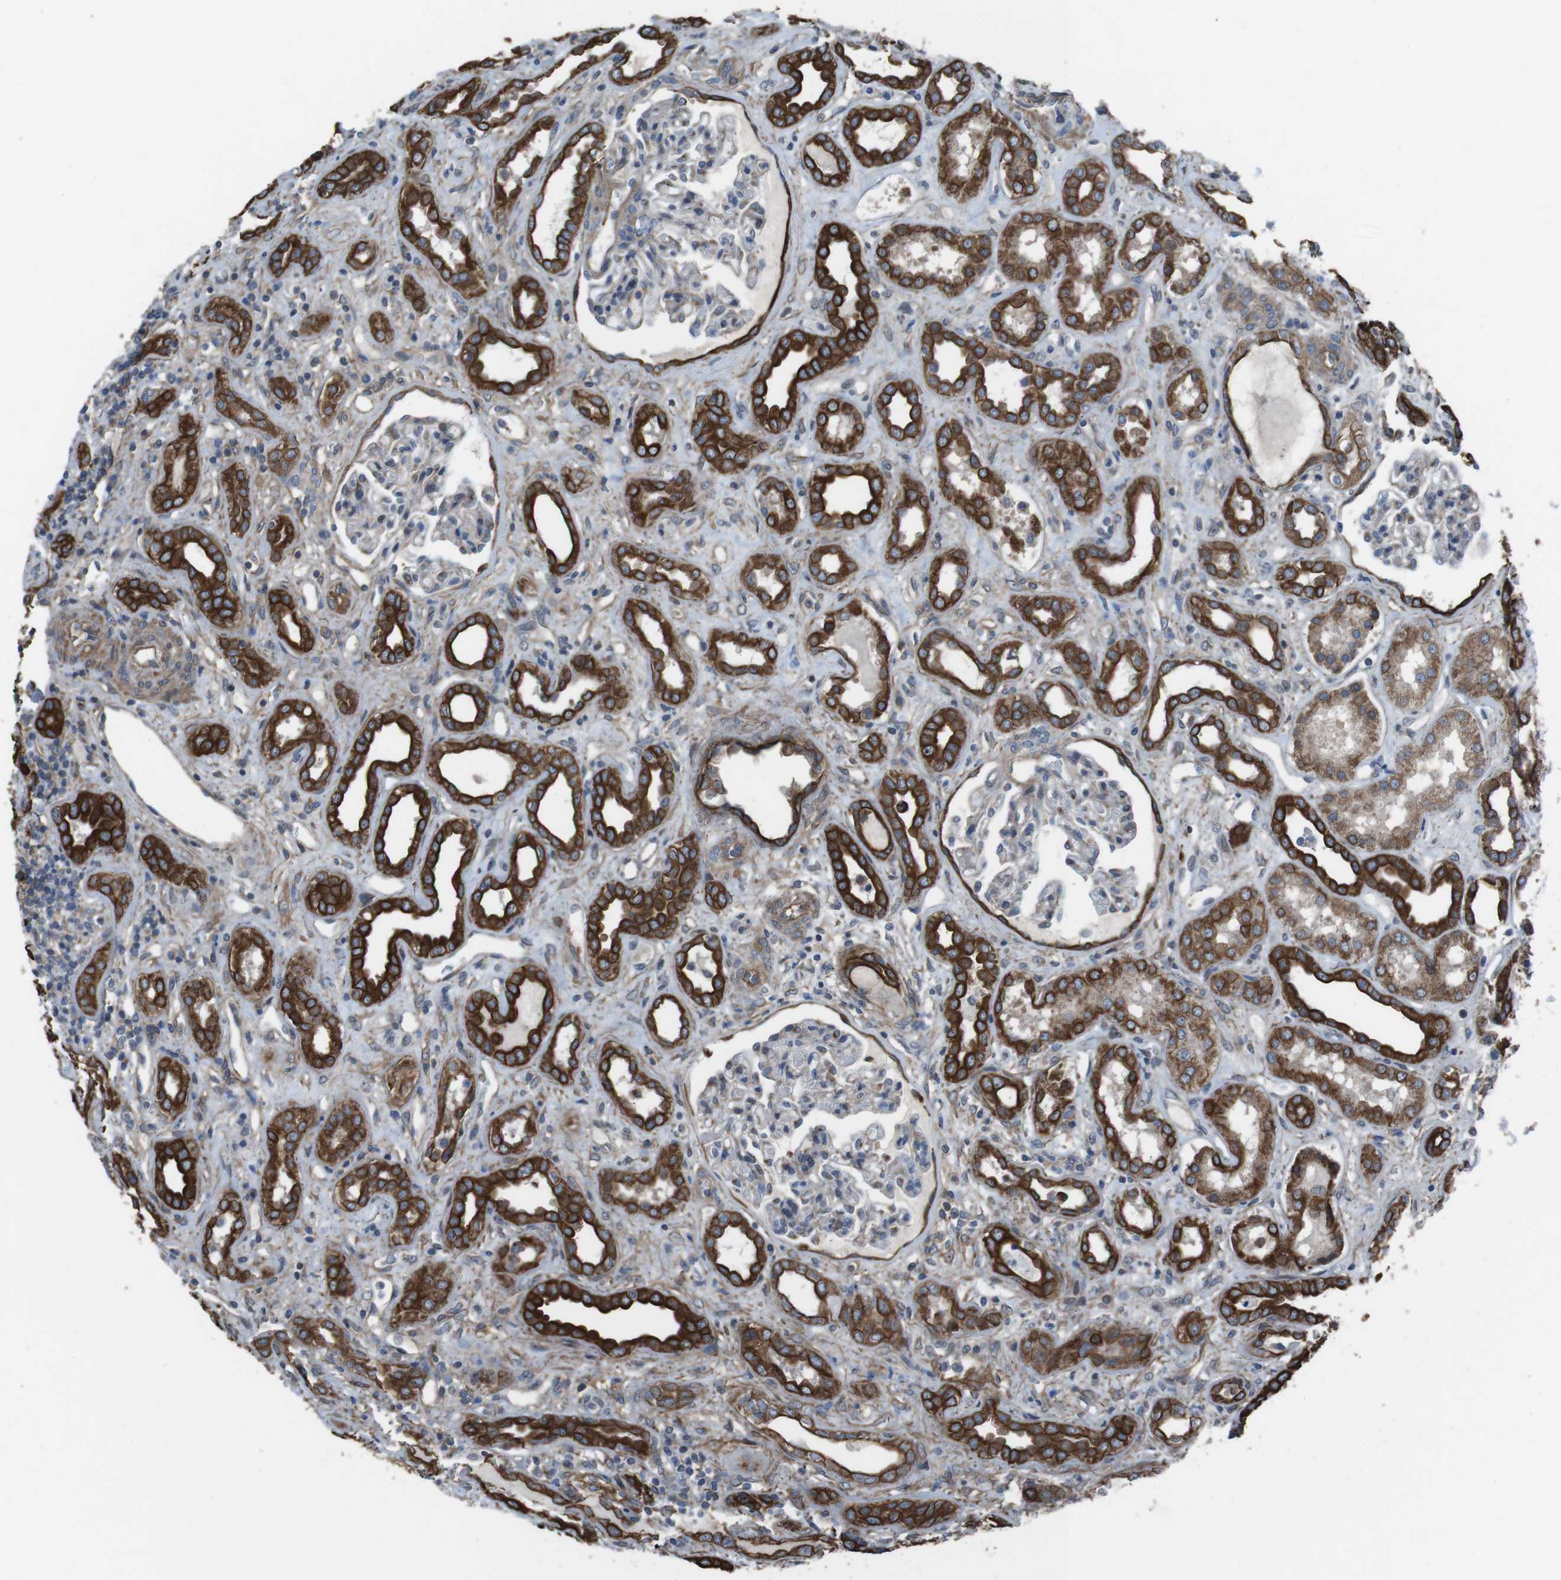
{"staining": {"intensity": "moderate", "quantity": "25%-75%", "location": "cytoplasmic/membranous"}, "tissue": "kidney", "cell_type": "Cells in glomeruli", "image_type": "normal", "snomed": [{"axis": "morphology", "description": "Normal tissue, NOS"}, {"axis": "topography", "description": "Kidney"}], "caption": "Immunohistochemical staining of benign human kidney exhibits moderate cytoplasmic/membranous protein staining in approximately 25%-75% of cells in glomeruli. Nuclei are stained in blue.", "gene": "FAM174B", "patient": {"sex": "male", "age": 59}}